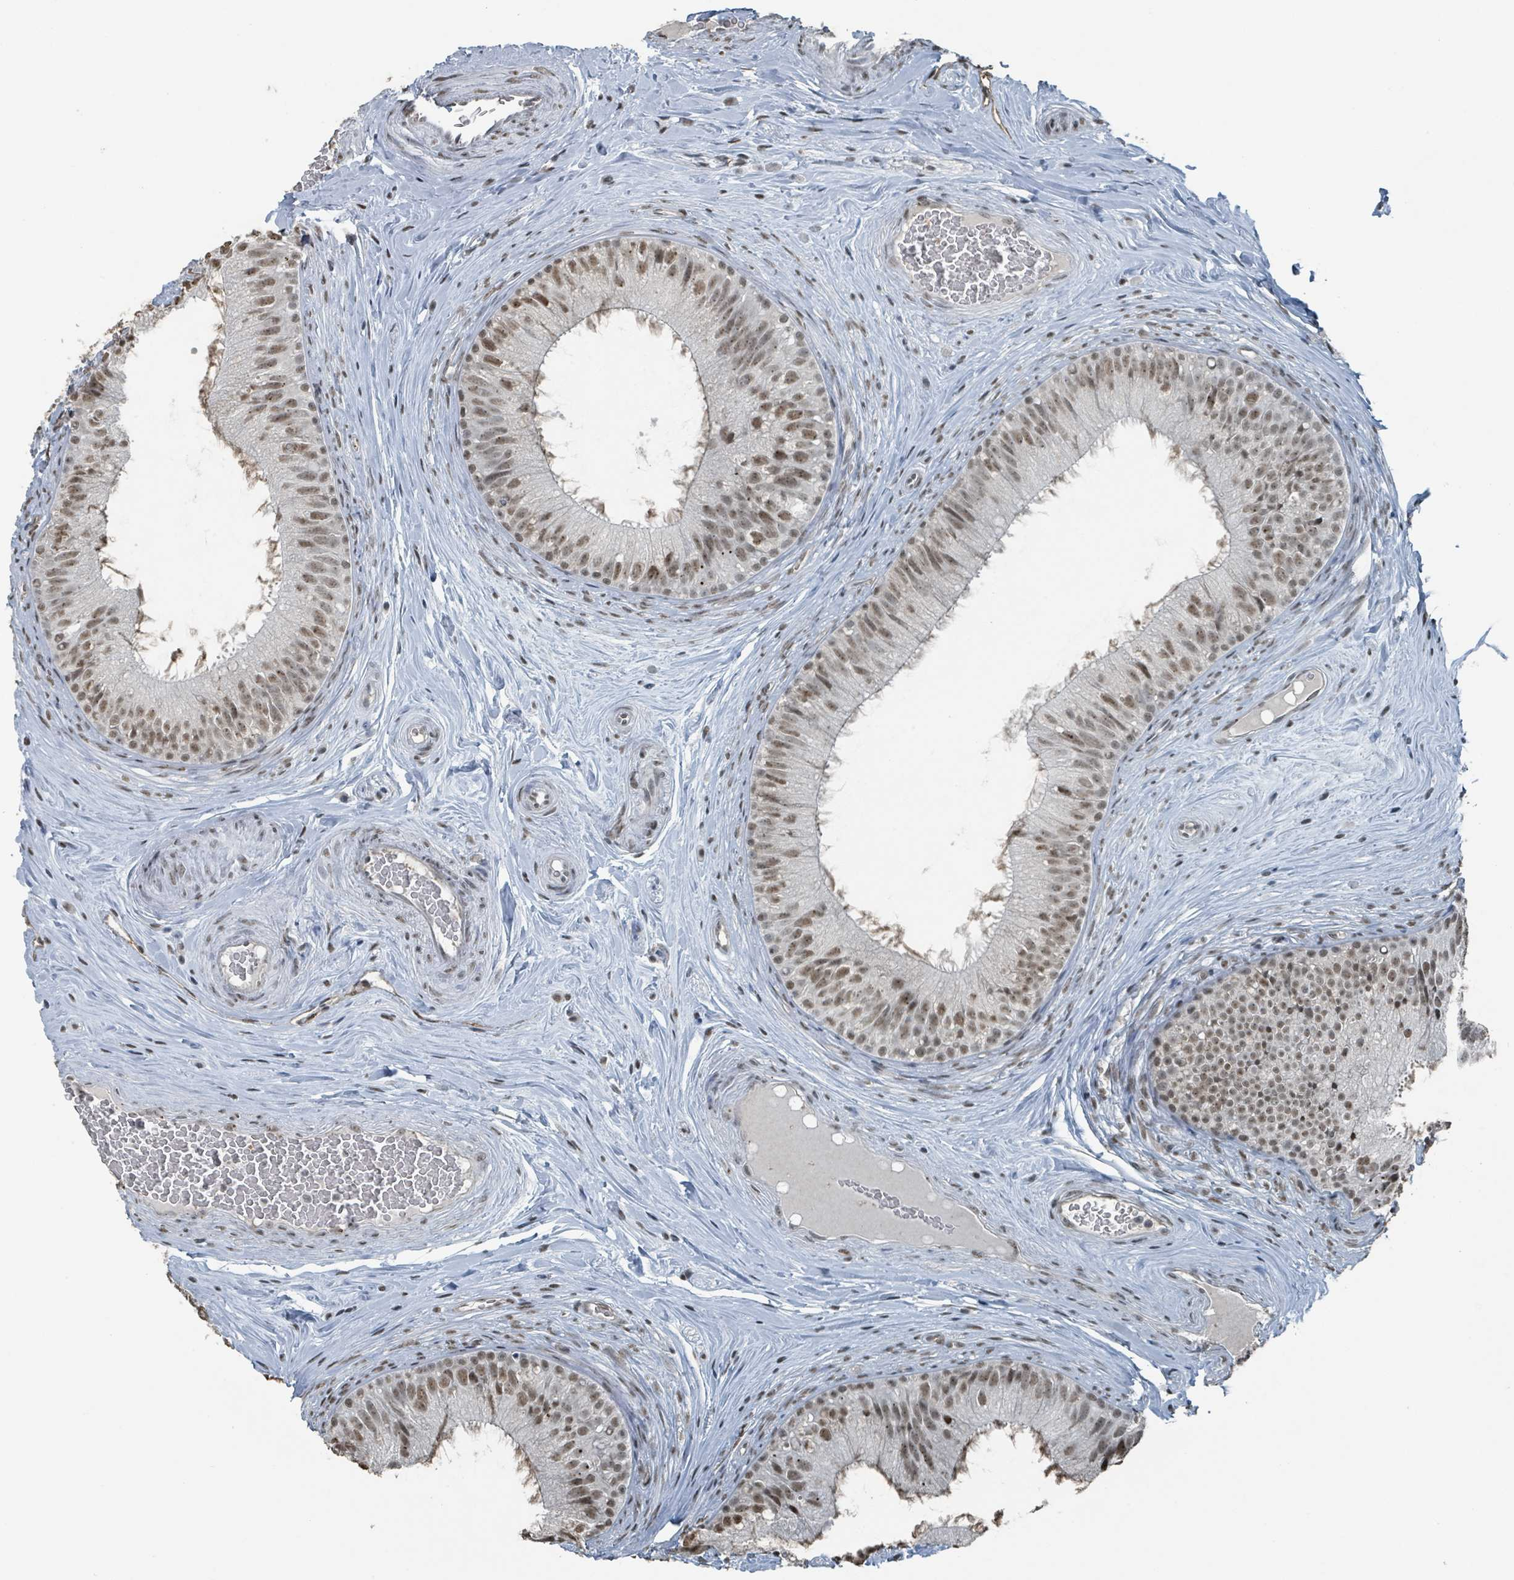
{"staining": {"intensity": "moderate", "quantity": ">75%", "location": "cytoplasmic/membranous,nuclear"}, "tissue": "epididymis", "cell_type": "Glandular cells", "image_type": "normal", "snomed": [{"axis": "morphology", "description": "Normal tissue, NOS"}, {"axis": "topography", "description": "Epididymis"}], "caption": "Immunohistochemistry (DAB (3,3'-diaminobenzidine)) staining of unremarkable human epididymis shows moderate cytoplasmic/membranous,nuclear protein expression in about >75% of glandular cells. (Stains: DAB in brown, nuclei in blue, Microscopy: brightfield microscopy at high magnification).", "gene": "PHIP", "patient": {"sex": "male", "age": 34}}